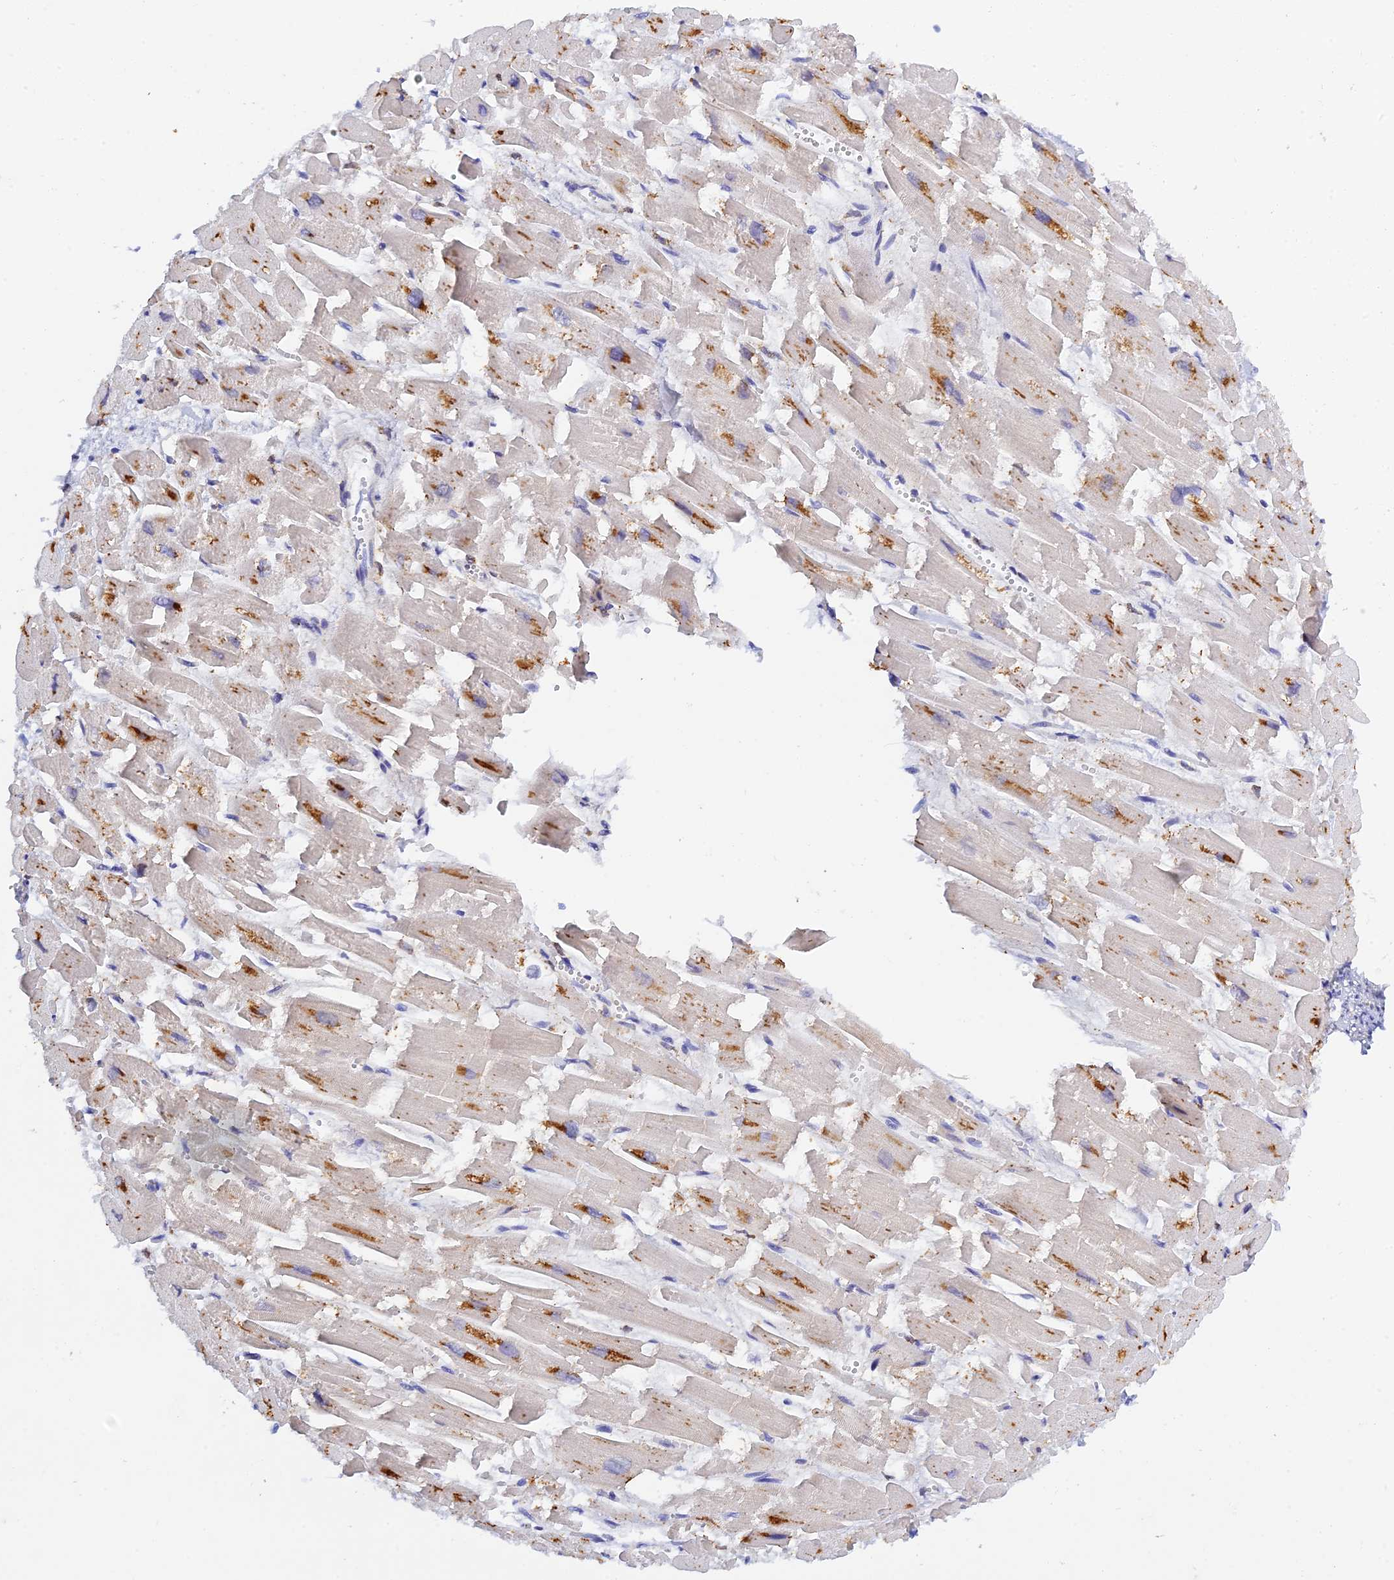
{"staining": {"intensity": "moderate", "quantity": "<25%", "location": "cytoplasmic/membranous"}, "tissue": "heart muscle", "cell_type": "Cardiomyocytes", "image_type": "normal", "snomed": [{"axis": "morphology", "description": "Normal tissue, NOS"}, {"axis": "topography", "description": "Heart"}], "caption": "This image displays immunohistochemistry staining of benign heart muscle, with low moderate cytoplasmic/membranous positivity in about <25% of cardiomyocytes.", "gene": "RPGRIP1L", "patient": {"sex": "male", "age": 54}}